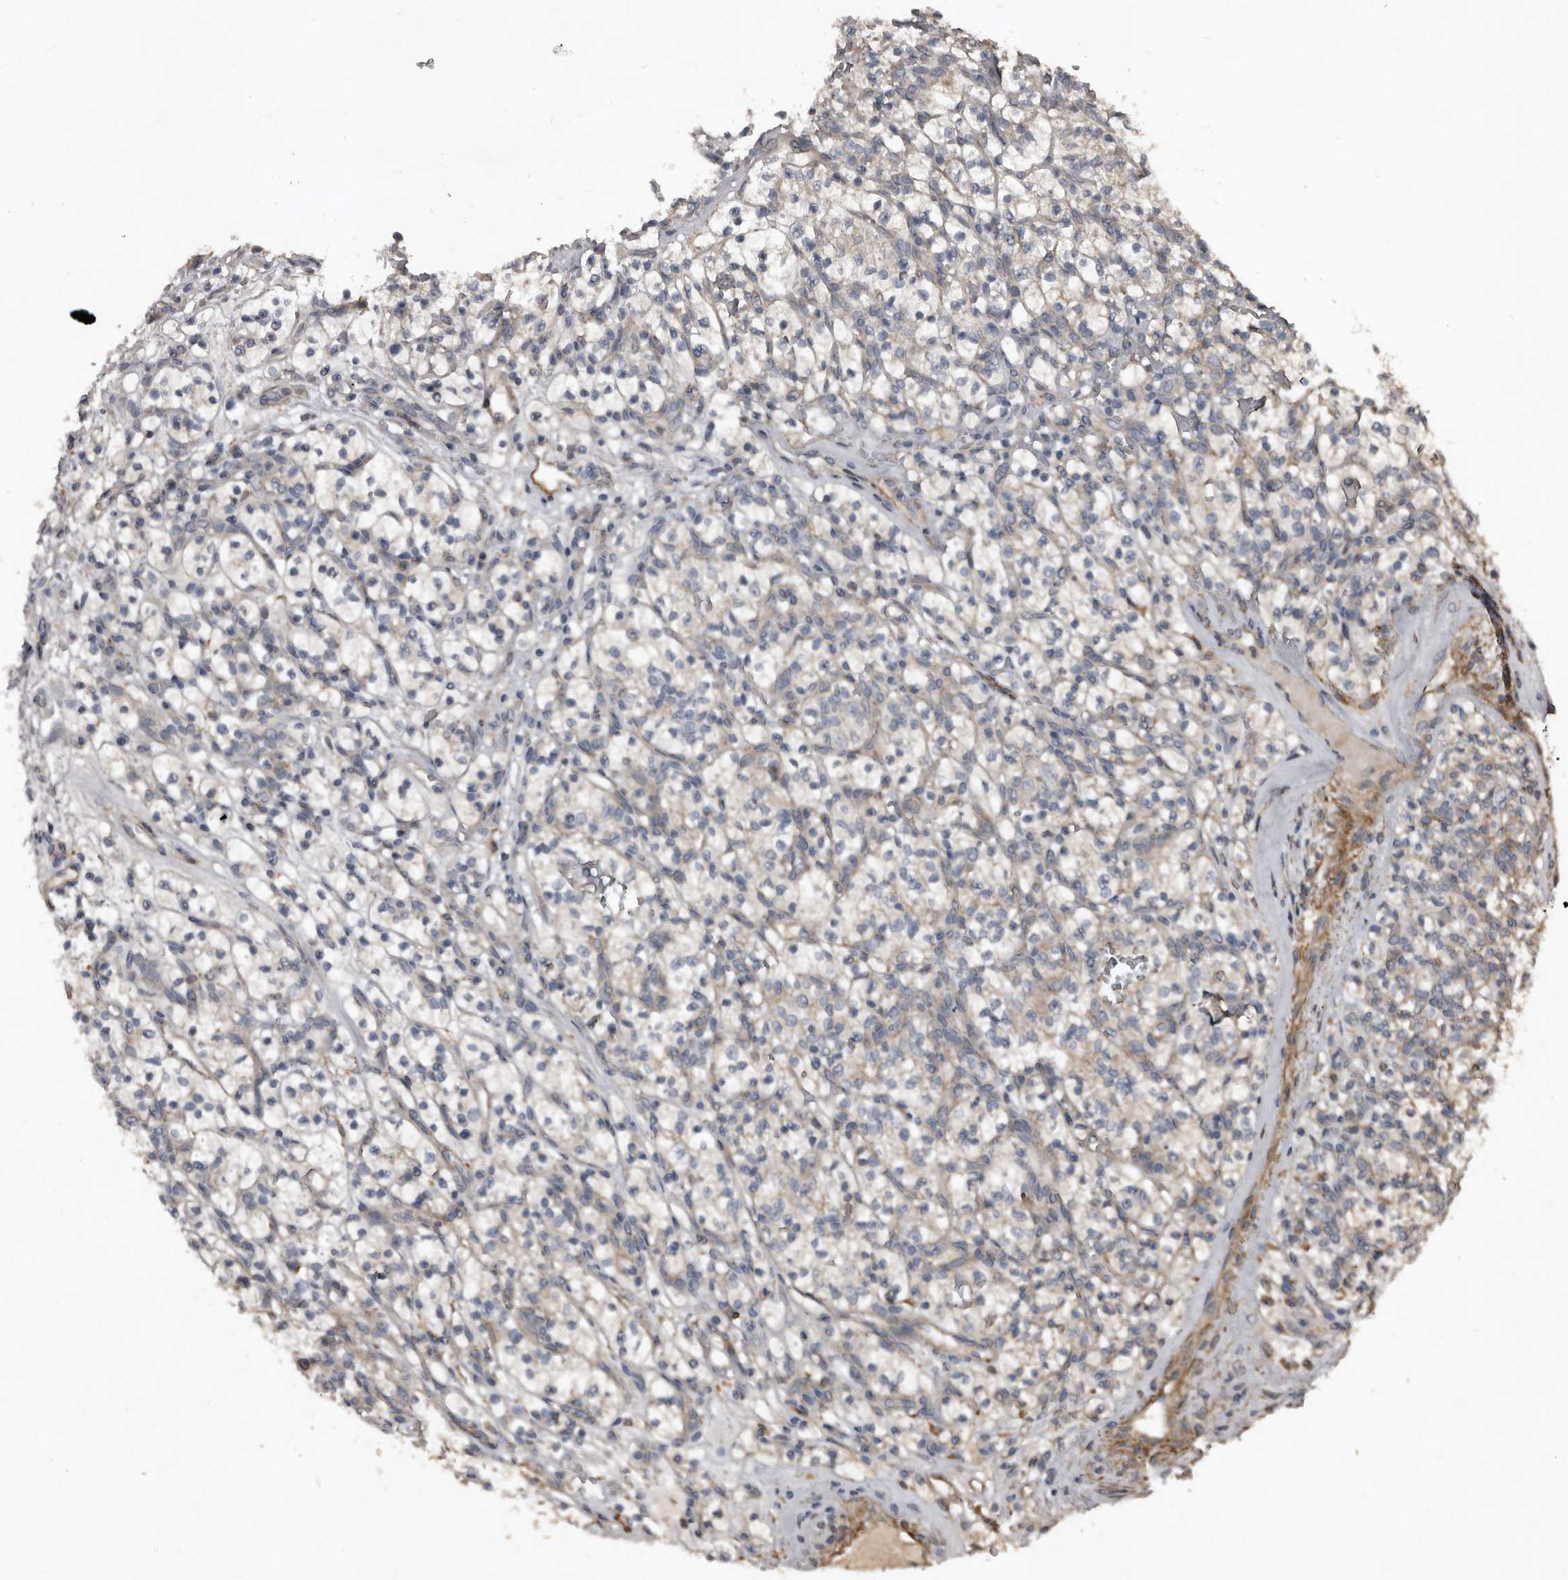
{"staining": {"intensity": "negative", "quantity": "none", "location": "none"}, "tissue": "renal cancer", "cell_type": "Tumor cells", "image_type": "cancer", "snomed": [{"axis": "morphology", "description": "Adenocarcinoma, NOS"}, {"axis": "topography", "description": "Kidney"}], "caption": "Immunohistochemistry of human renal cancer exhibits no positivity in tumor cells. (Stains: DAB immunohistochemistry (IHC) with hematoxylin counter stain, Microscopy: brightfield microscopy at high magnification).", "gene": "GREB1", "patient": {"sex": "female", "age": 57}}